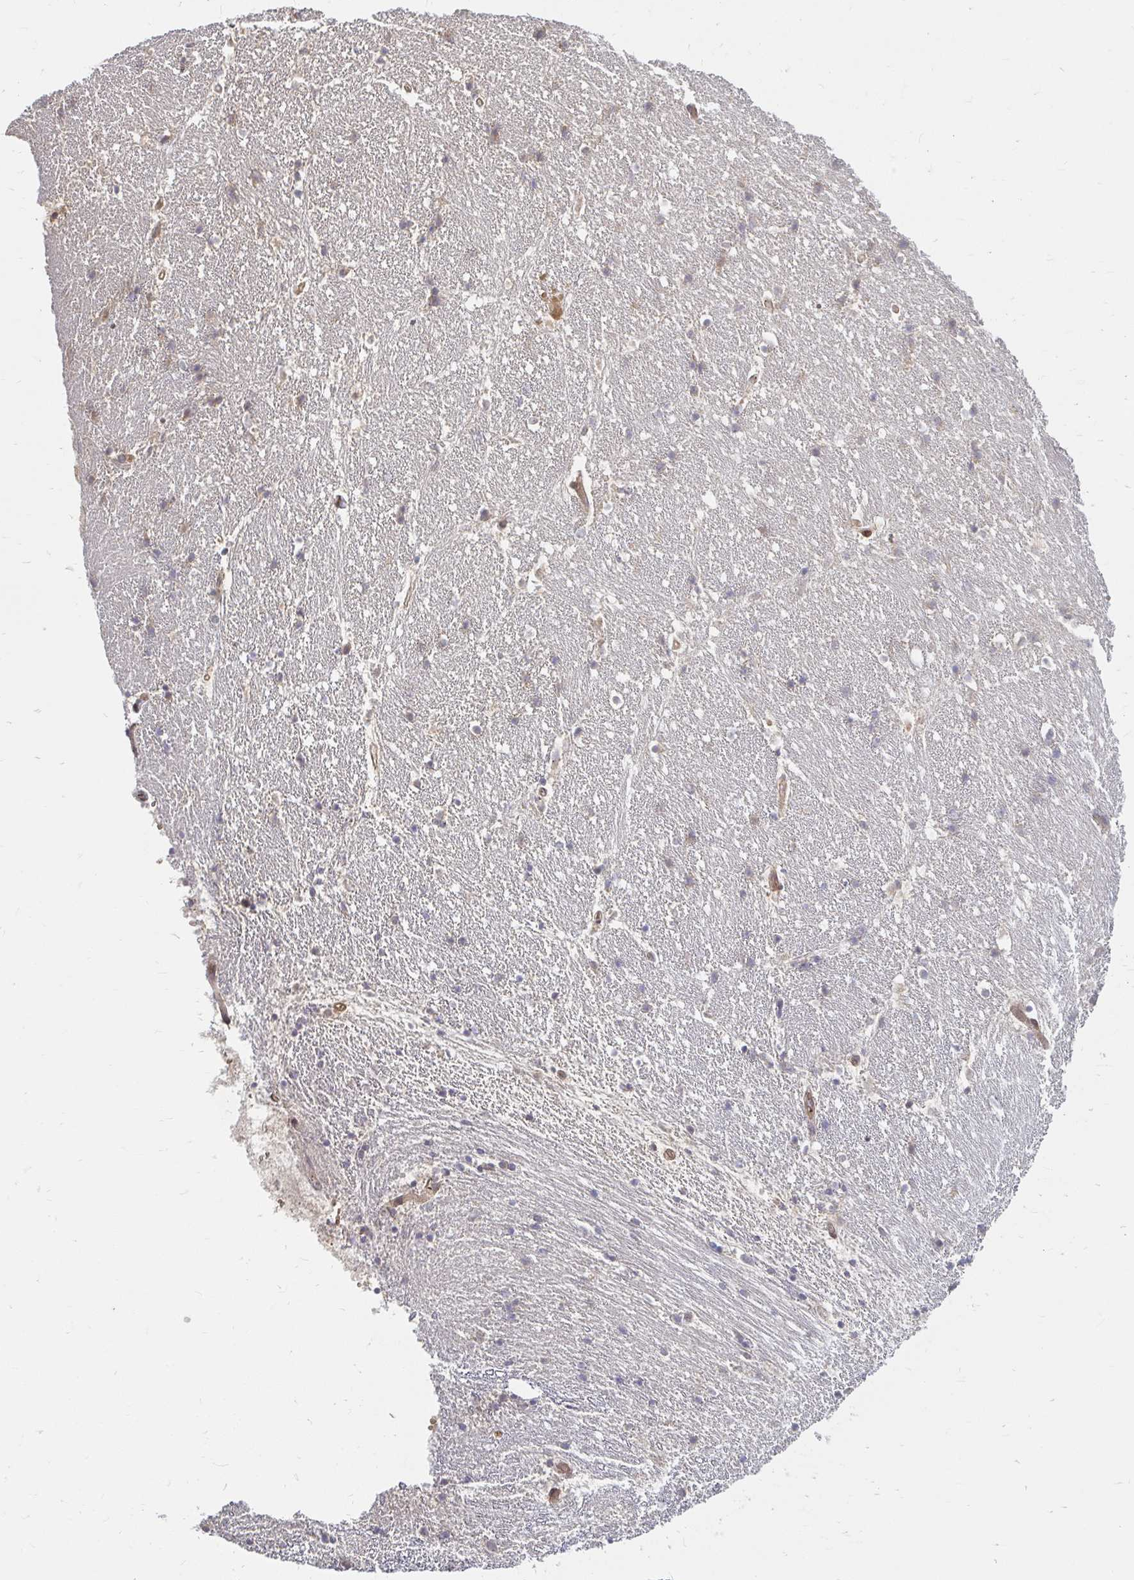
{"staining": {"intensity": "negative", "quantity": "none", "location": "none"}, "tissue": "hippocampus", "cell_type": "Glial cells", "image_type": "normal", "snomed": [{"axis": "morphology", "description": "Normal tissue, NOS"}, {"axis": "topography", "description": "Hippocampus"}], "caption": "Hippocampus stained for a protein using immunohistochemistry shows no expression glial cells.", "gene": "CAST", "patient": {"sex": "male", "age": 63}}